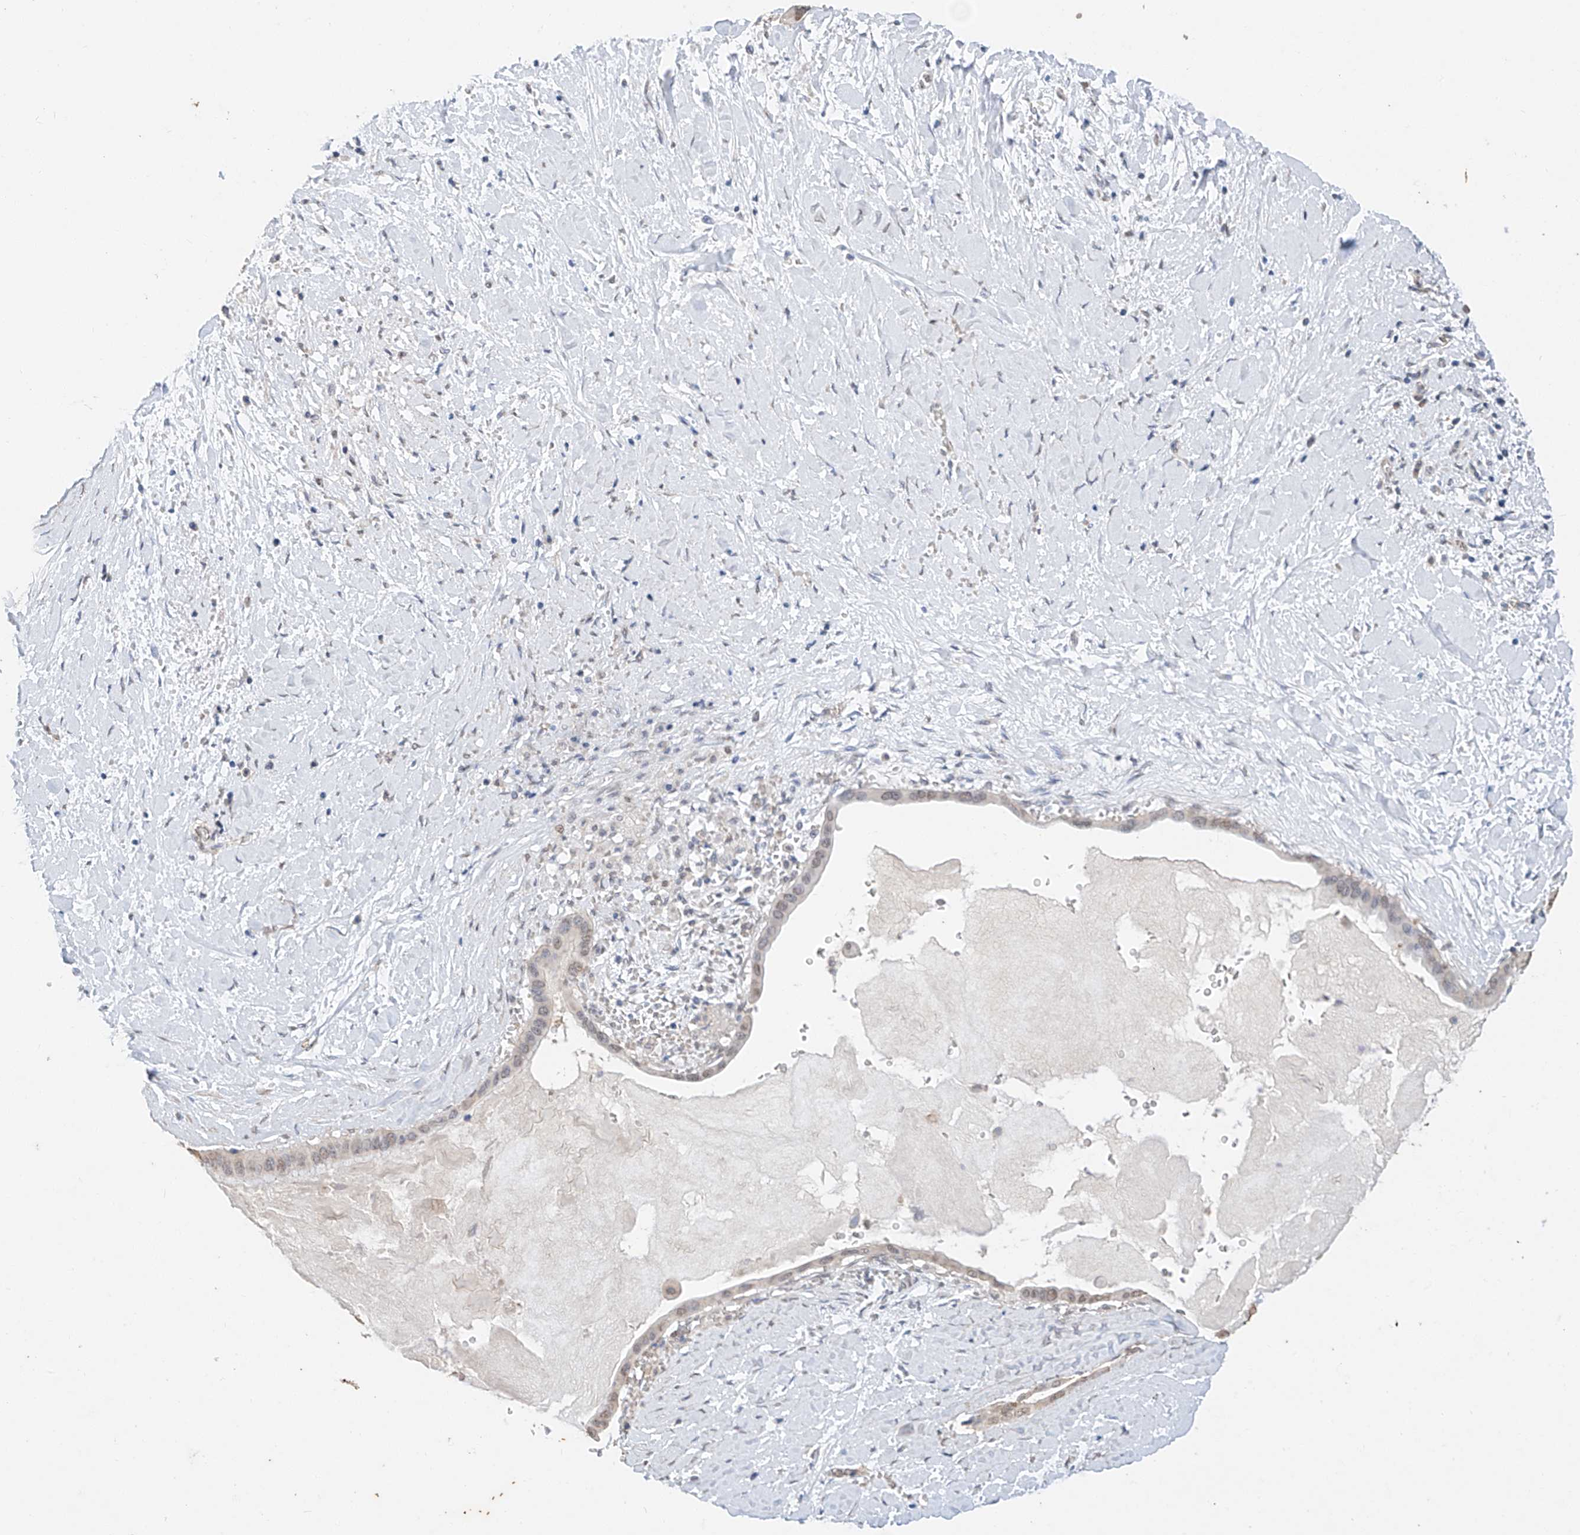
{"staining": {"intensity": "weak", "quantity": "<25%", "location": "cytoplasmic/membranous"}, "tissue": "pancreatic cancer", "cell_type": "Tumor cells", "image_type": "cancer", "snomed": [{"axis": "morphology", "description": "Adenocarcinoma, NOS"}, {"axis": "topography", "description": "Pancreas"}], "caption": "Immunohistochemistry (IHC) of pancreatic cancer (adenocarcinoma) exhibits no staining in tumor cells.", "gene": "CERS4", "patient": {"sex": "male", "age": 55}}